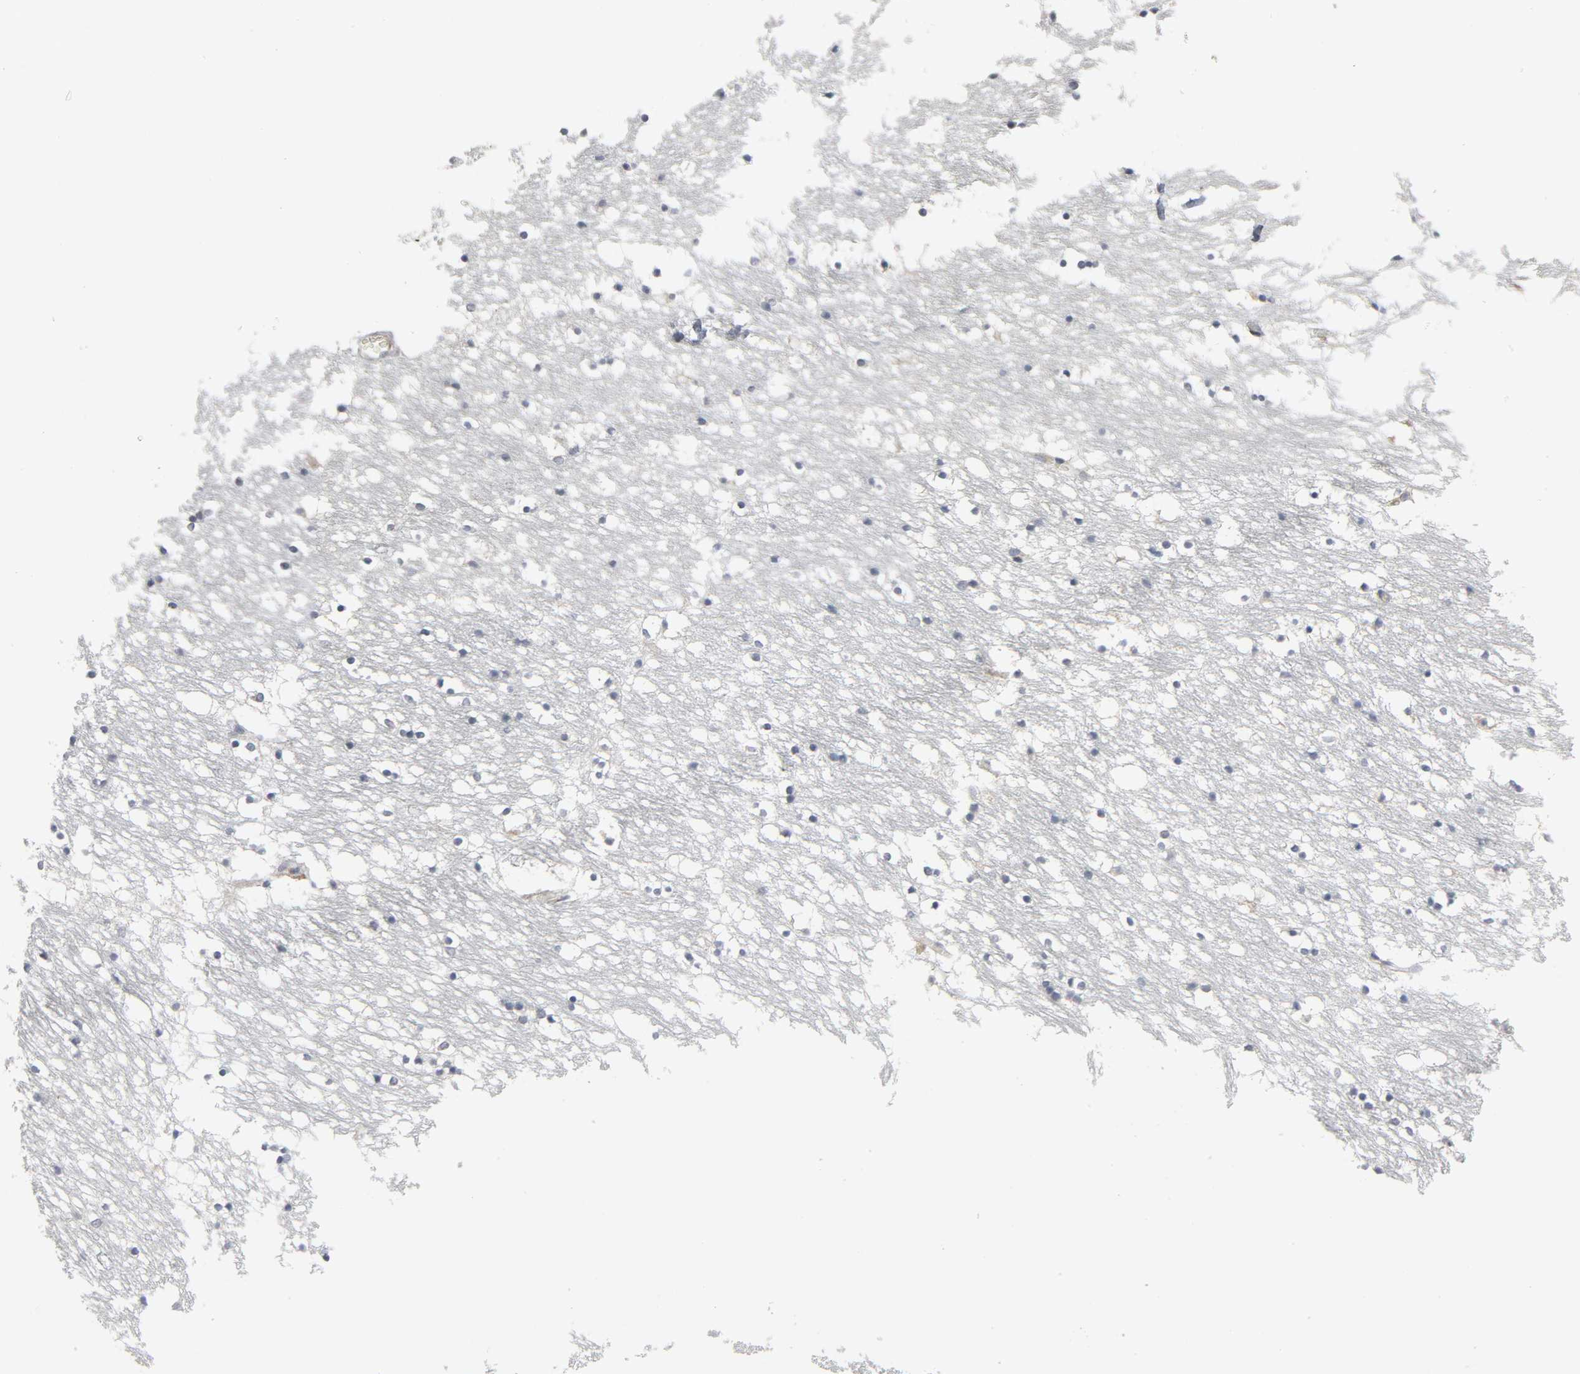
{"staining": {"intensity": "negative", "quantity": "none", "location": "none"}, "tissue": "caudate", "cell_type": "Glial cells", "image_type": "normal", "snomed": [{"axis": "morphology", "description": "Normal tissue, NOS"}, {"axis": "topography", "description": "Lateral ventricle wall"}], "caption": "Immunohistochemical staining of unremarkable human caudate displays no significant expression in glial cells. Nuclei are stained in blue.", "gene": "CLIP1", "patient": {"sex": "male", "age": 45}}